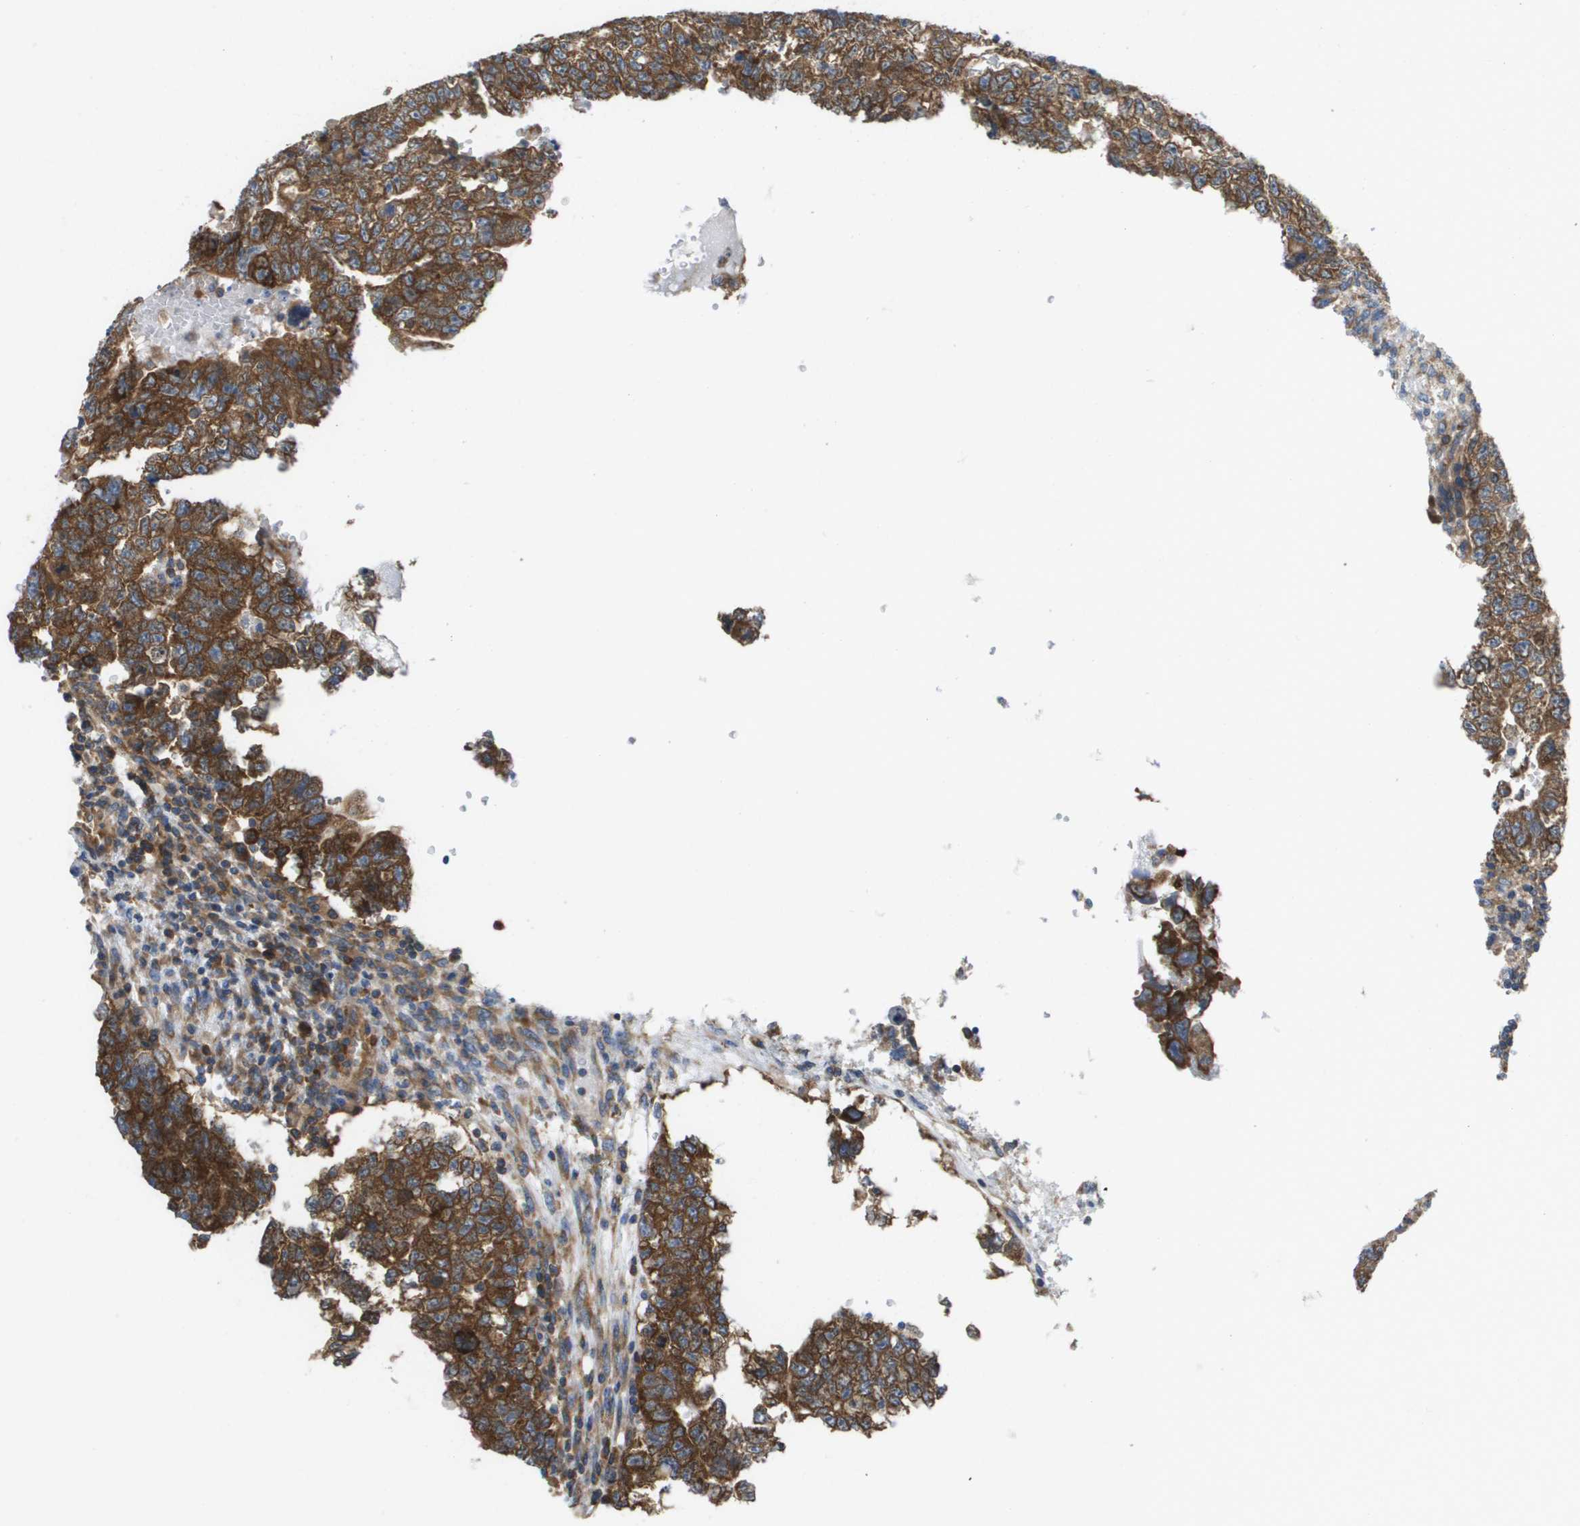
{"staining": {"intensity": "strong", "quantity": ">75%", "location": "cytoplasmic/membranous"}, "tissue": "testis cancer", "cell_type": "Tumor cells", "image_type": "cancer", "snomed": [{"axis": "morphology", "description": "Seminoma, NOS"}, {"axis": "morphology", "description": "Carcinoma, Embryonal, NOS"}, {"axis": "topography", "description": "Testis"}], "caption": "Brown immunohistochemical staining in testis cancer exhibits strong cytoplasmic/membranous staining in about >75% of tumor cells. The staining was performed using DAB (3,3'-diaminobenzidine), with brown indicating positive protein expression. Nuclei are stained blue with hematoxylin.", "gene": "EIF4G2", "patient": {"sex": "male", "age": 38}}